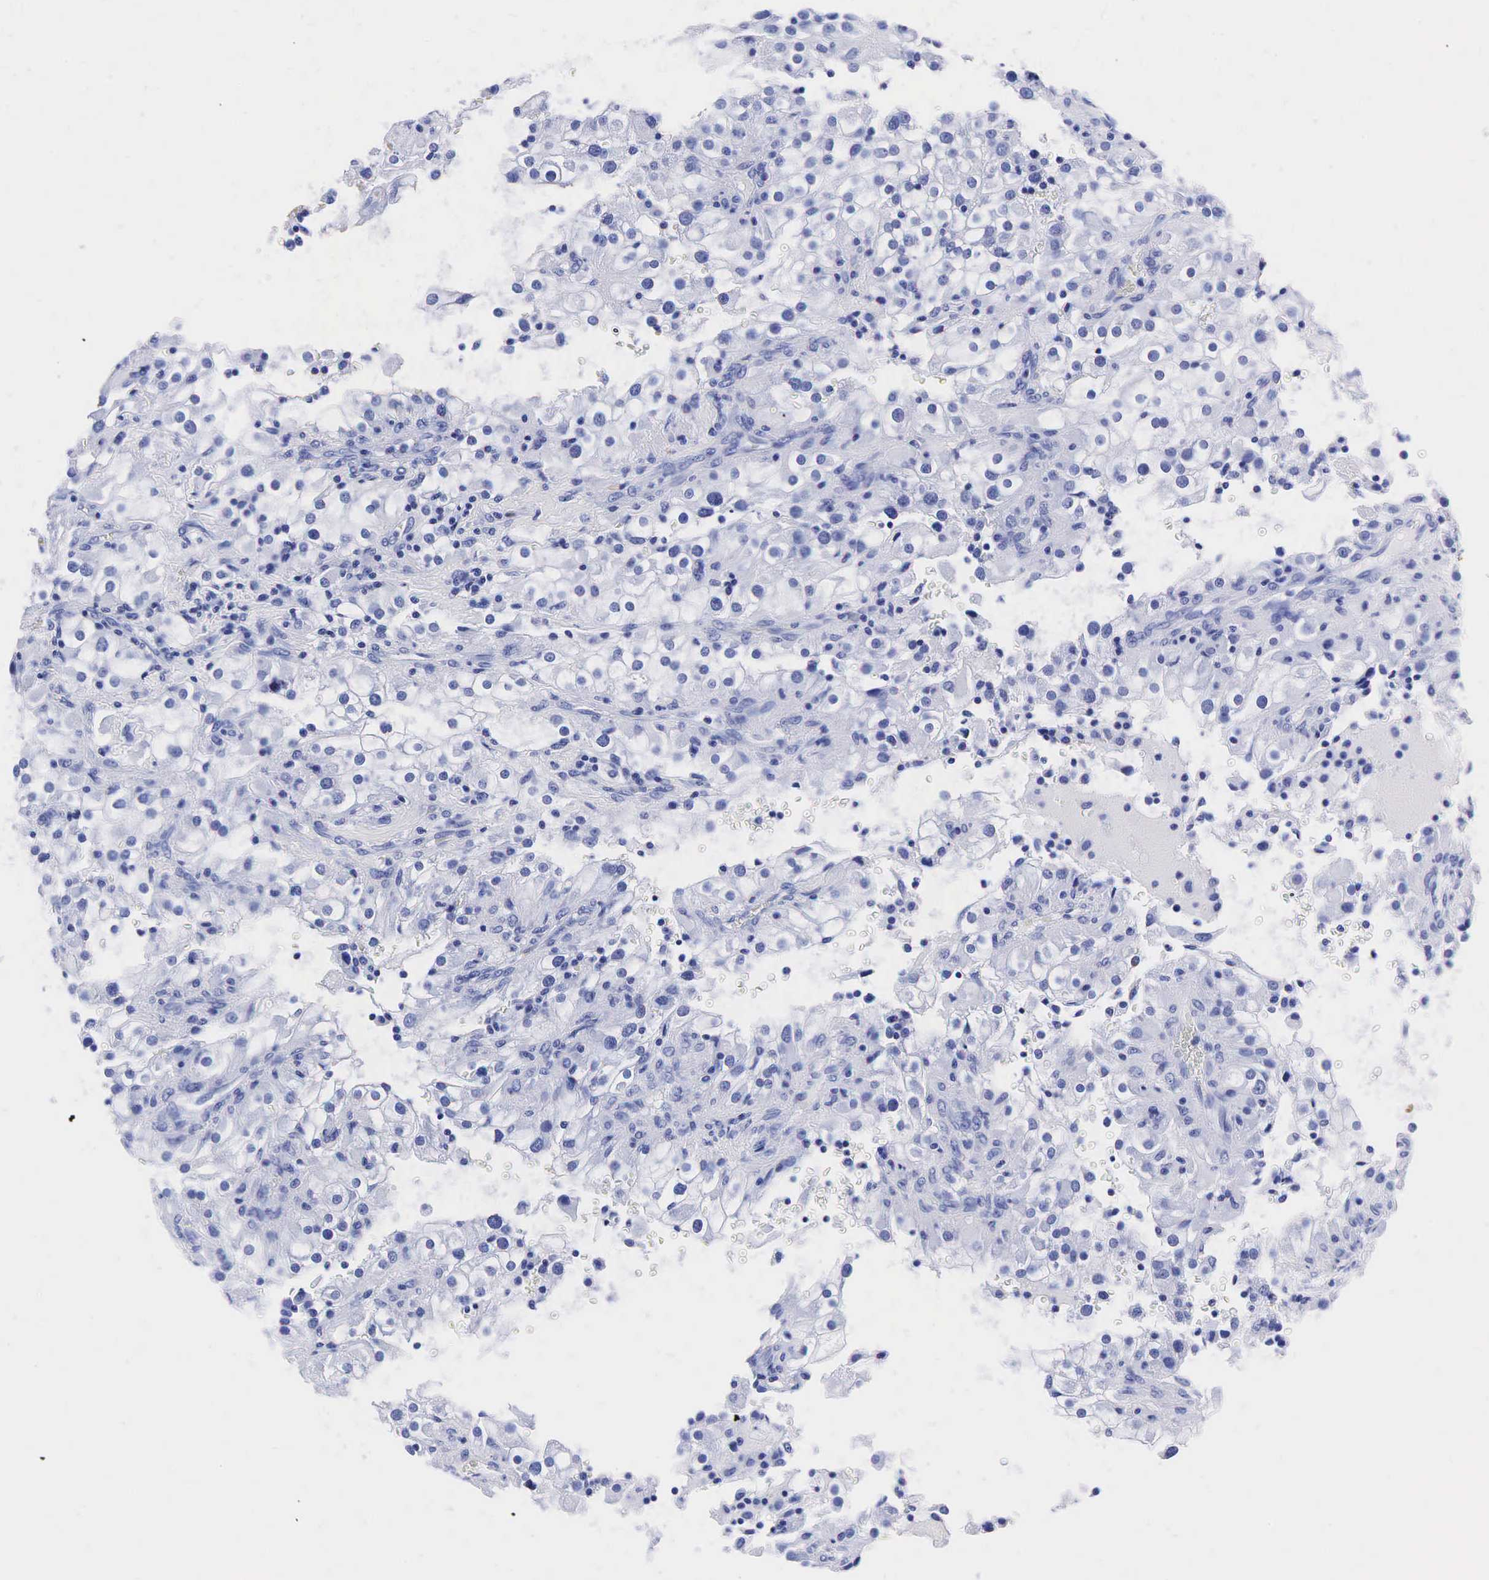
{"staining": {"intensity": "negative", "quantity": "none", "location": "none"}, "tissue": "renal cancer", "cell_type": "Tumor cells", "image_type": "cancer", "snomed": [{"axis": "morphology", "description": "Adenocarcinoma, NOS"}, {"axis": "topography", "description": "Kidney"}], "caption": "There is no significant staining in tumor cells of renal cancer (adenocarcinoma). (Immunohistochemistry, brightfield microscopy, high magnification).", "gene": "TG", "patient": {"sex": "female", "age": 52}}